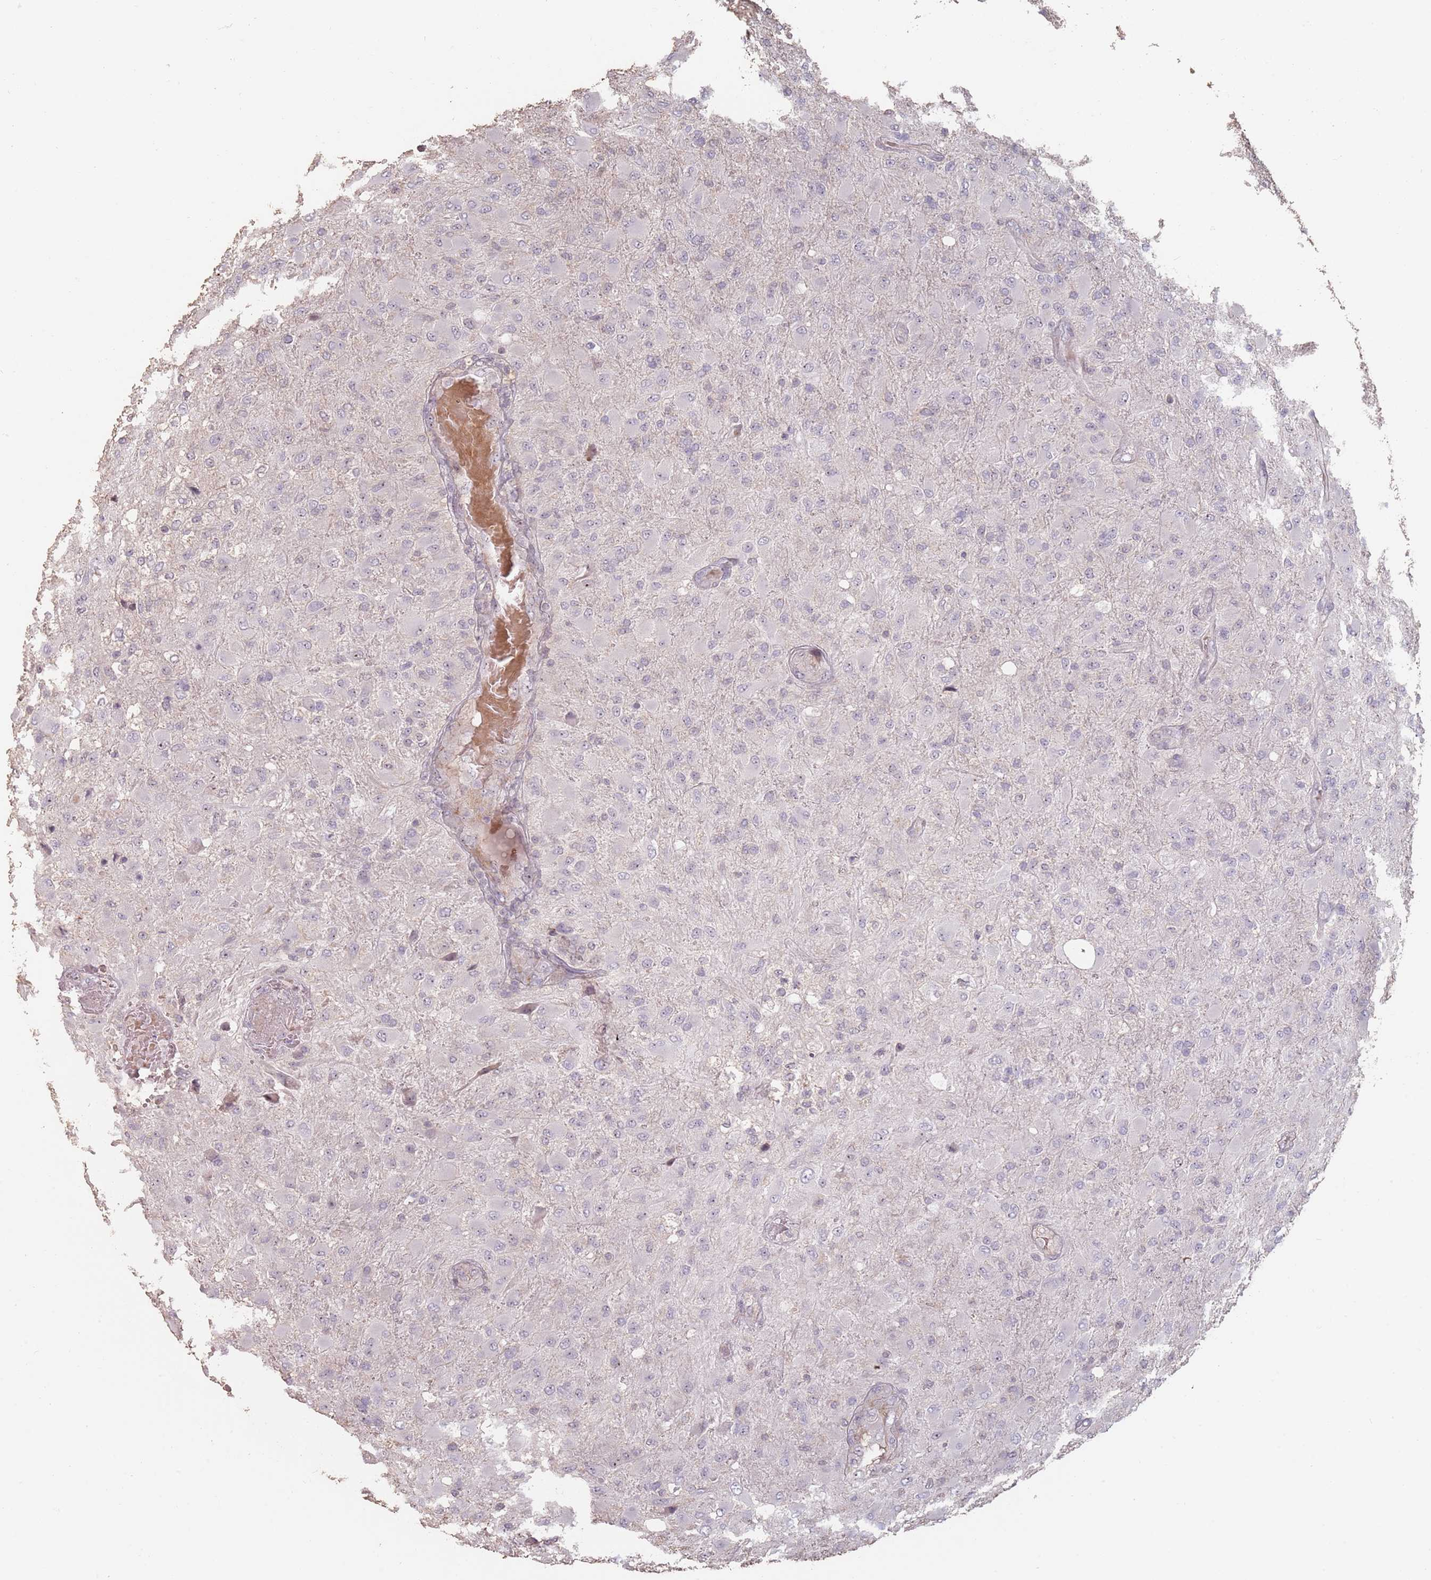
{"staining": {"intensity": "negative", "quantity": "none", "location": "none"}, "tissue": "glioma", "cell_type": "Tumor cells", "image_type": "cancer", "snomed": [{"axis": "morphology", "description": "Glioma, malignant, Low grade"}, {"axis": "topography", "description": "Brain"}], "caption": "There is no significant staining in tumor cells of glioma.", "gene": "ADTRP", "patient": {"sex": "male", "age": 65}}